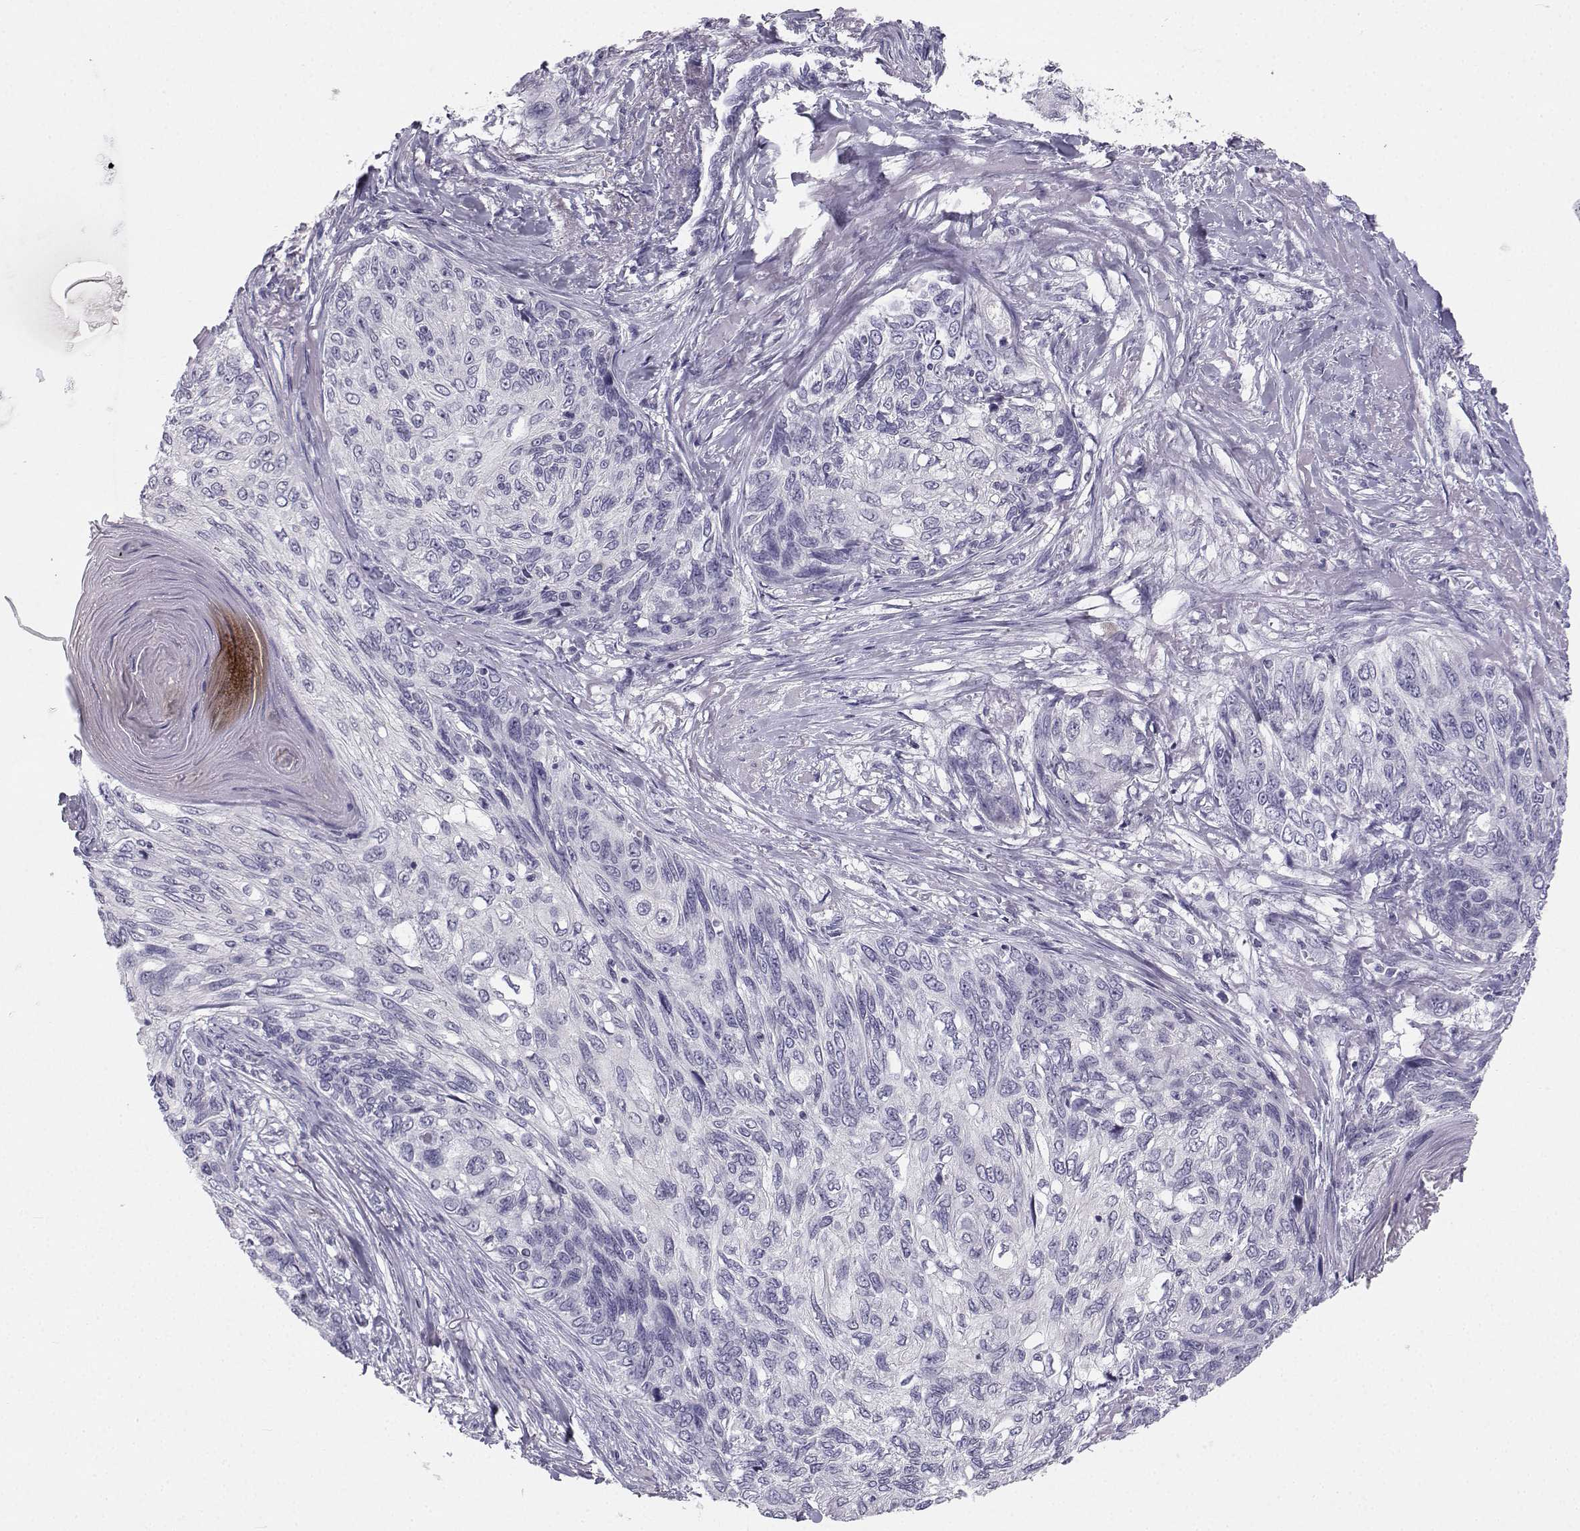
{"staining": {"intensity": "negative", "quantity": "none", "location": "none"}, "tissue": "skin cancer", "cell_type": "Tumor cells", "image_type": "cancer", "snomed": [{"axis": "morphology", "description": "Squamous cell carcinoma, NOS"}, {"axis": "topography", "description": "Skin"}], "caption": "Skin cancer (squamous cell carcinoma) stained for a protein using immunohistochemistry (IHC) displays no expression tumor cells.", "gene": "SYCE1", "patient": {"sex": "male", "age": 92}}